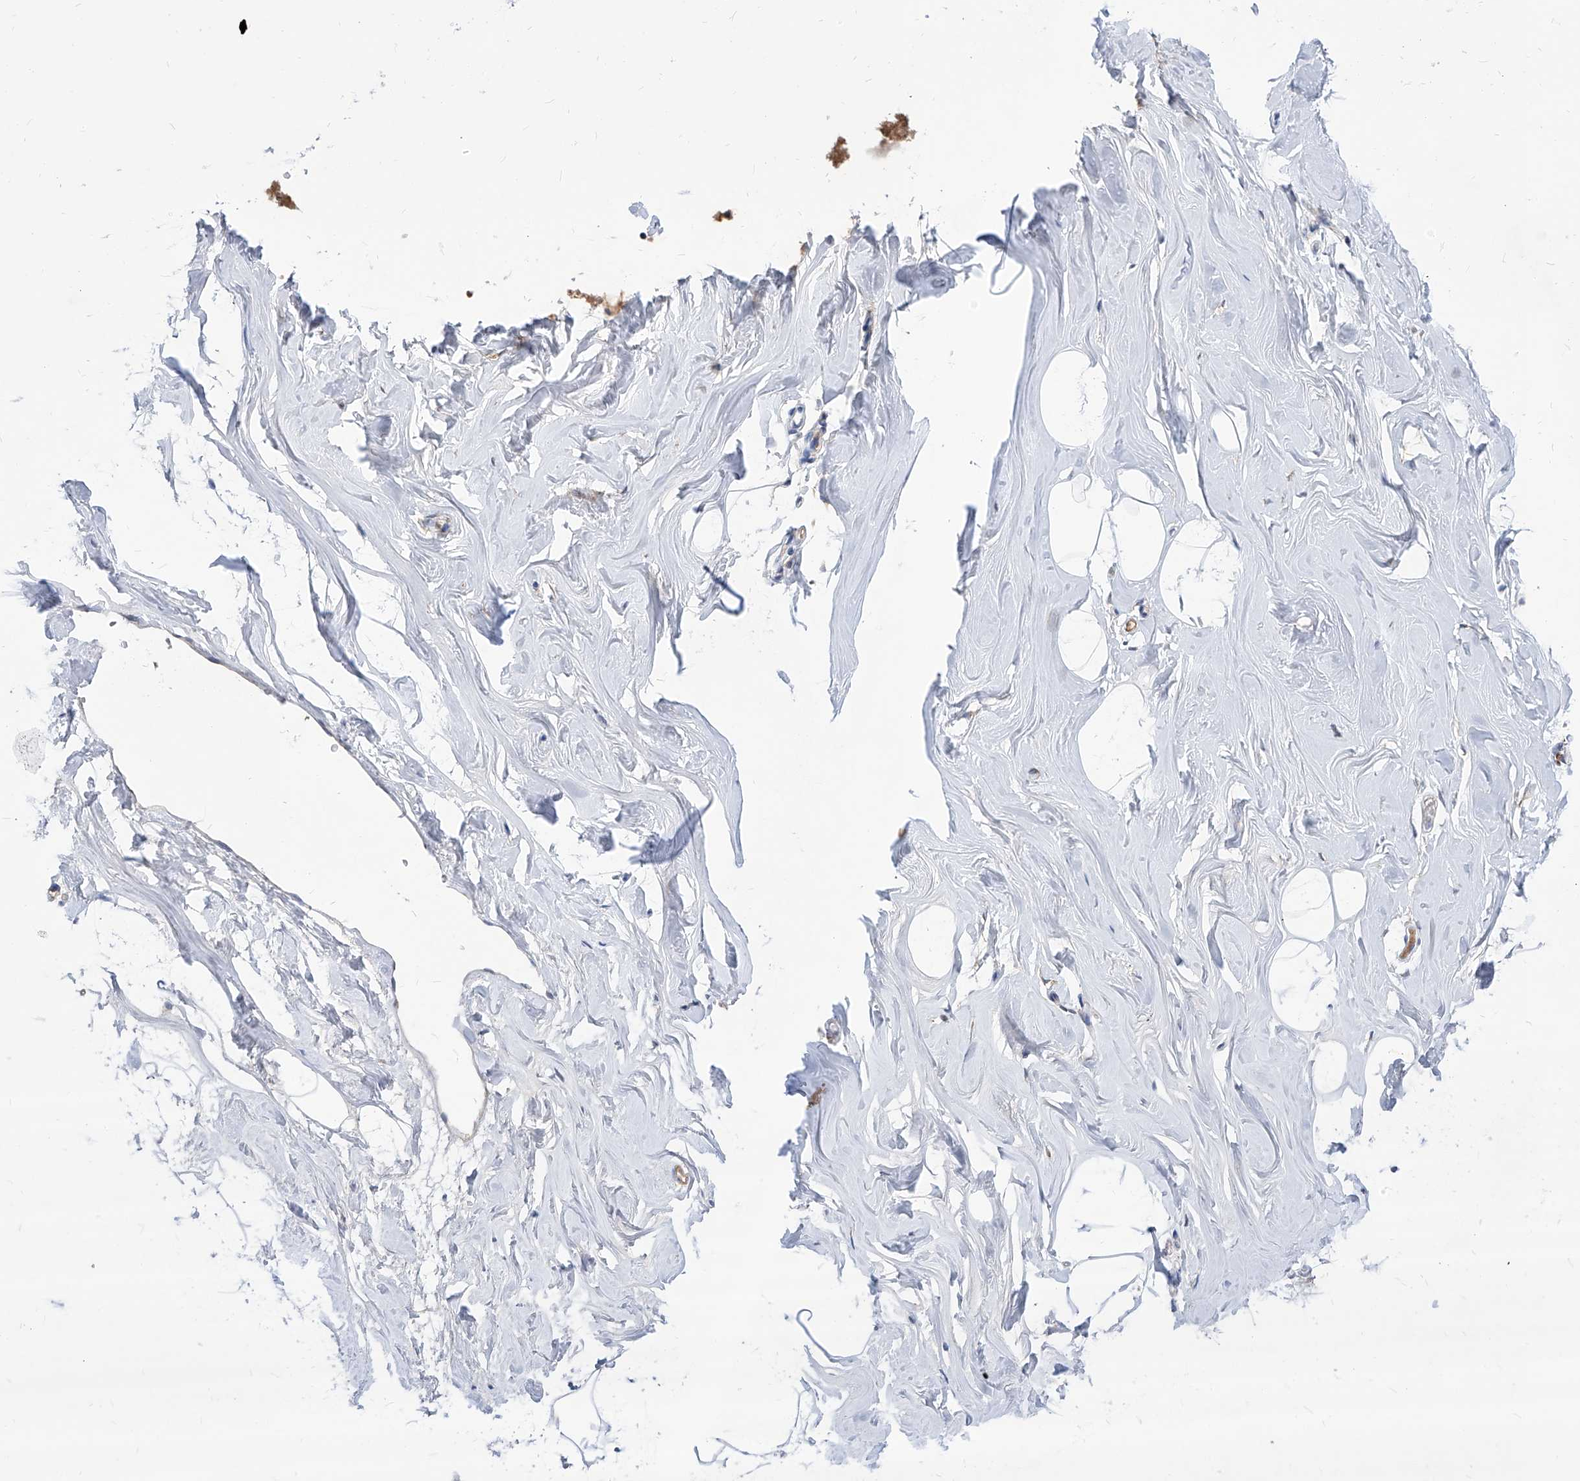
{"staining": {"intensity": "negative", "quantity": "none", "location": "none"}, "tissue": "adipose tissue", "cell_type": "Adipocytes", "image_type": "normal", "snomed": [{"axis": "morphology", "description": "Normal tissue, NOS"}, {"axis": "morphology", "description": "Fibrosis, NOS"}, {"axis": "topography", "description": "Breast"}, {"axis": "topography", "description": "Adipose tissue"}], "caption": "High magnification brightfield microscopy of normal adipose tissue stained with DAB (brown) and counterstained with hematoxylin (blue): adipocytes show no significant staining.", "gene": "AKAP10", "patient": {"sex": "female", "age": 39}}